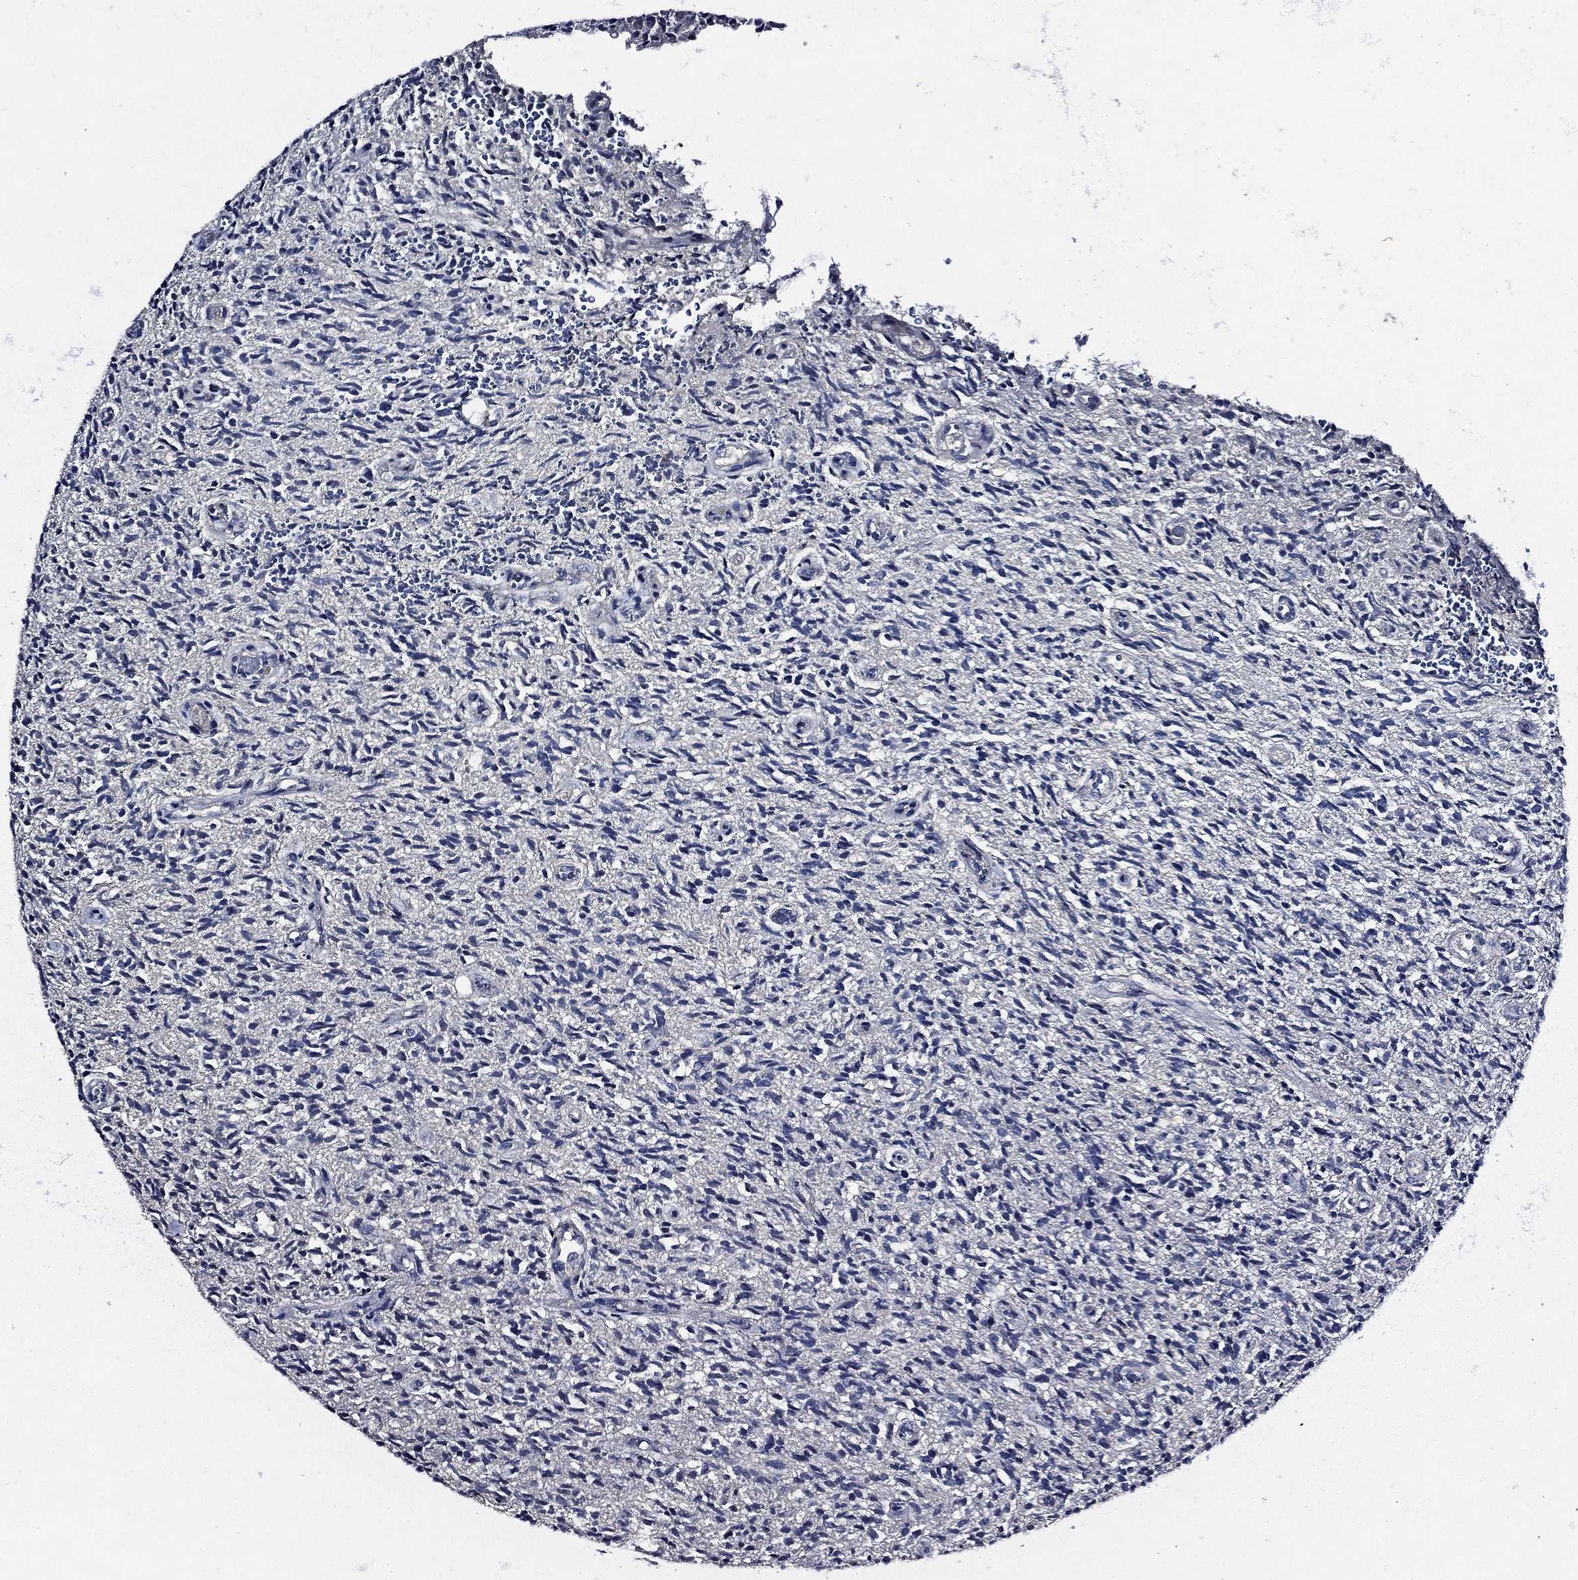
{"staining": {"intensity": "negative", "quantity": "none", "location": "none"}, "tissue": "glioma", "cell_type": "Tumor cells", "image_type": "cancer", "snomed": [{"axis": "morphology", "description": "Glioma, malignant, High grade"}, {"axis": "topography", "description": "Brain"}], "caption": "IHC of human malignant high-grade glioma demonstrates no staining in tumor cells.", "gene": "ESR2", "patient": {"sex": "male", "age": 64}}